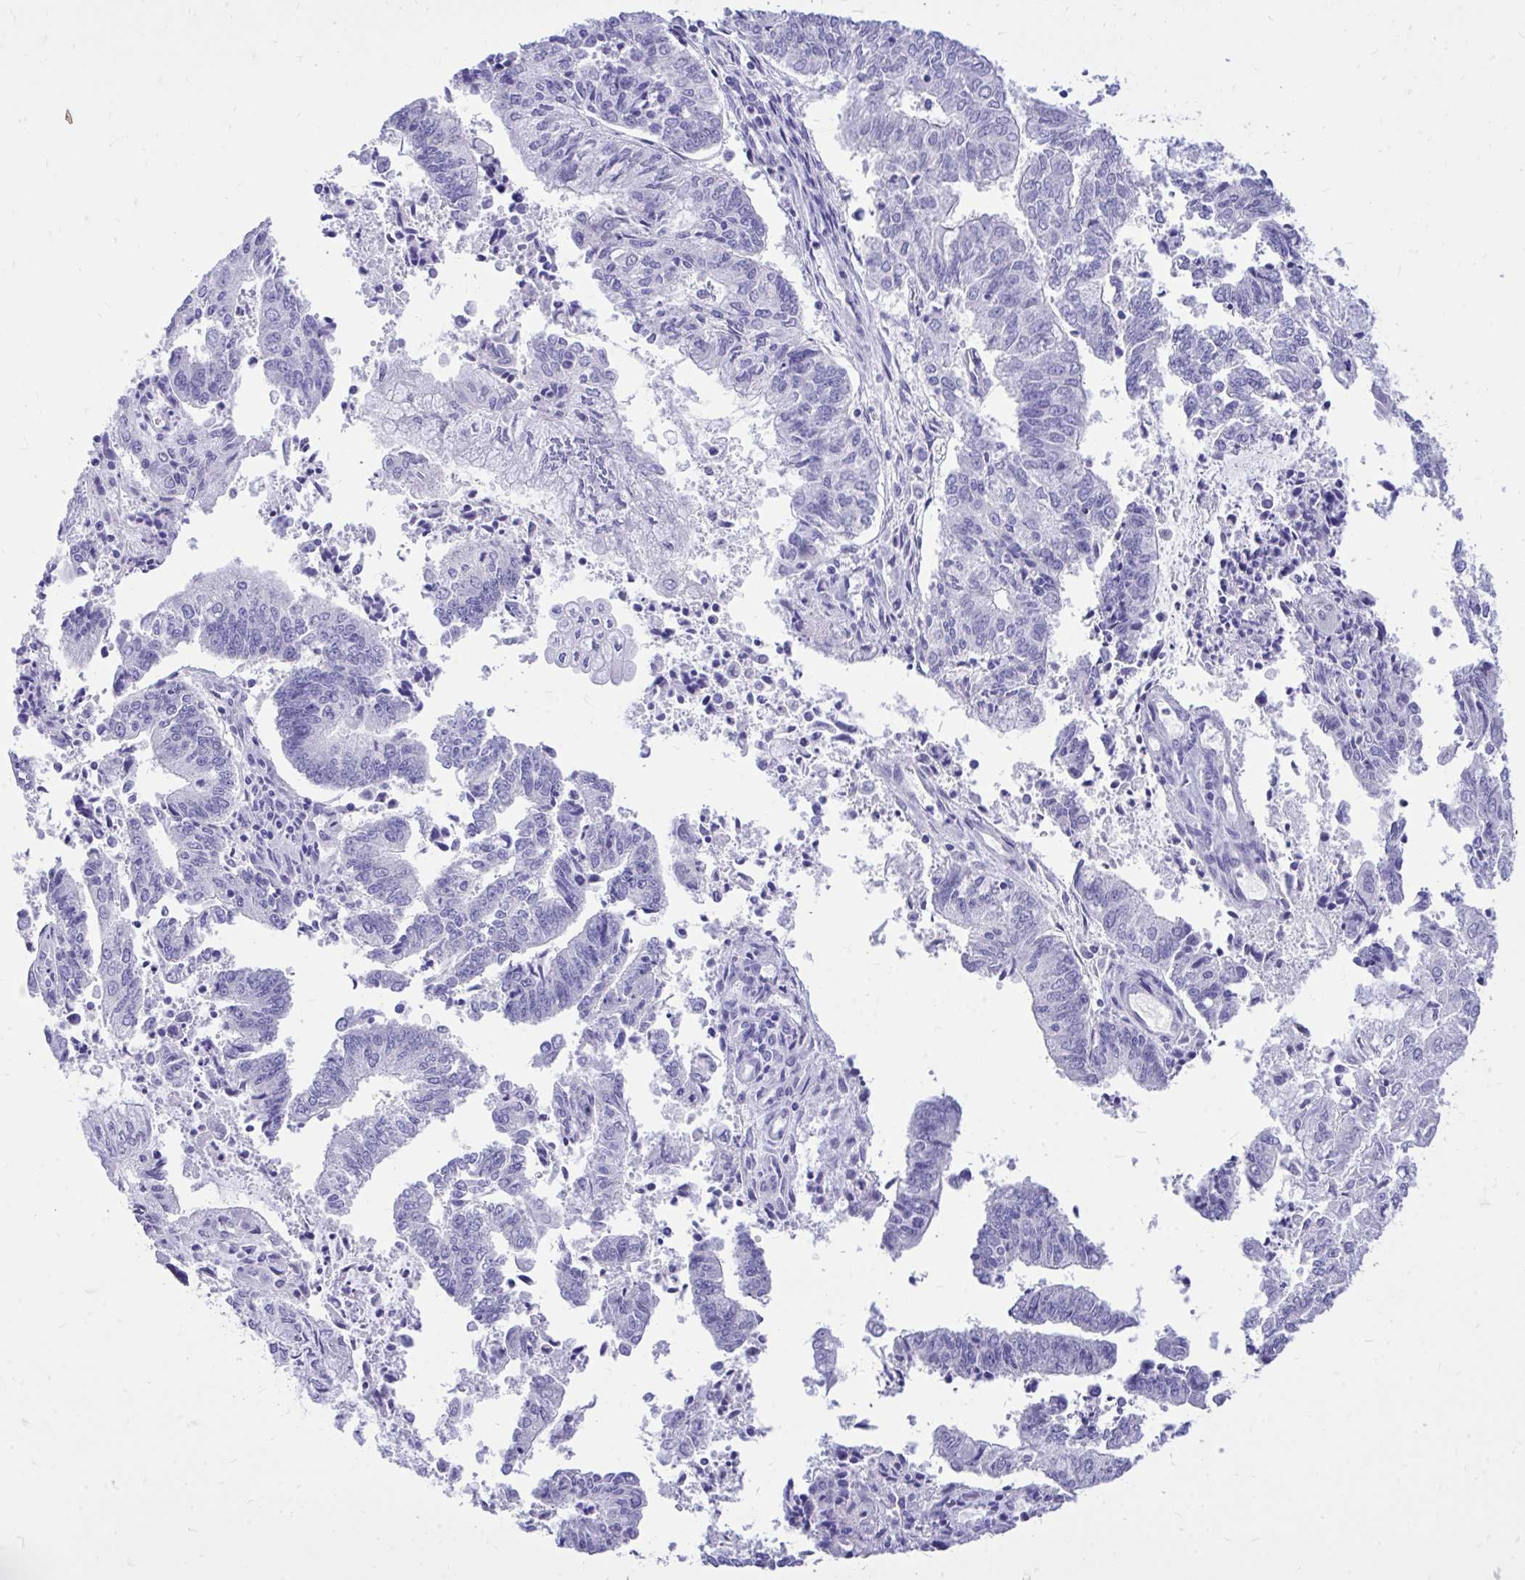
{"staining": {"intensity": "negative", "quantity": "none", "location": "none"}, "tissue": "endometrial cancer", "cell_type": "Tumor cells", "image_type": "cancer", "snomed": [{"axis": "morphology", "description": "Adenocarcinoma, NOS"}, {"axis": "topography", "description": "Endometrium"}], "caption": "Tumor cells are negative for brown protein staining in endometrial cancer (adenocarcinoma).", "gene": "MON1A", "patient": {"sex": "female", "age": 61}}